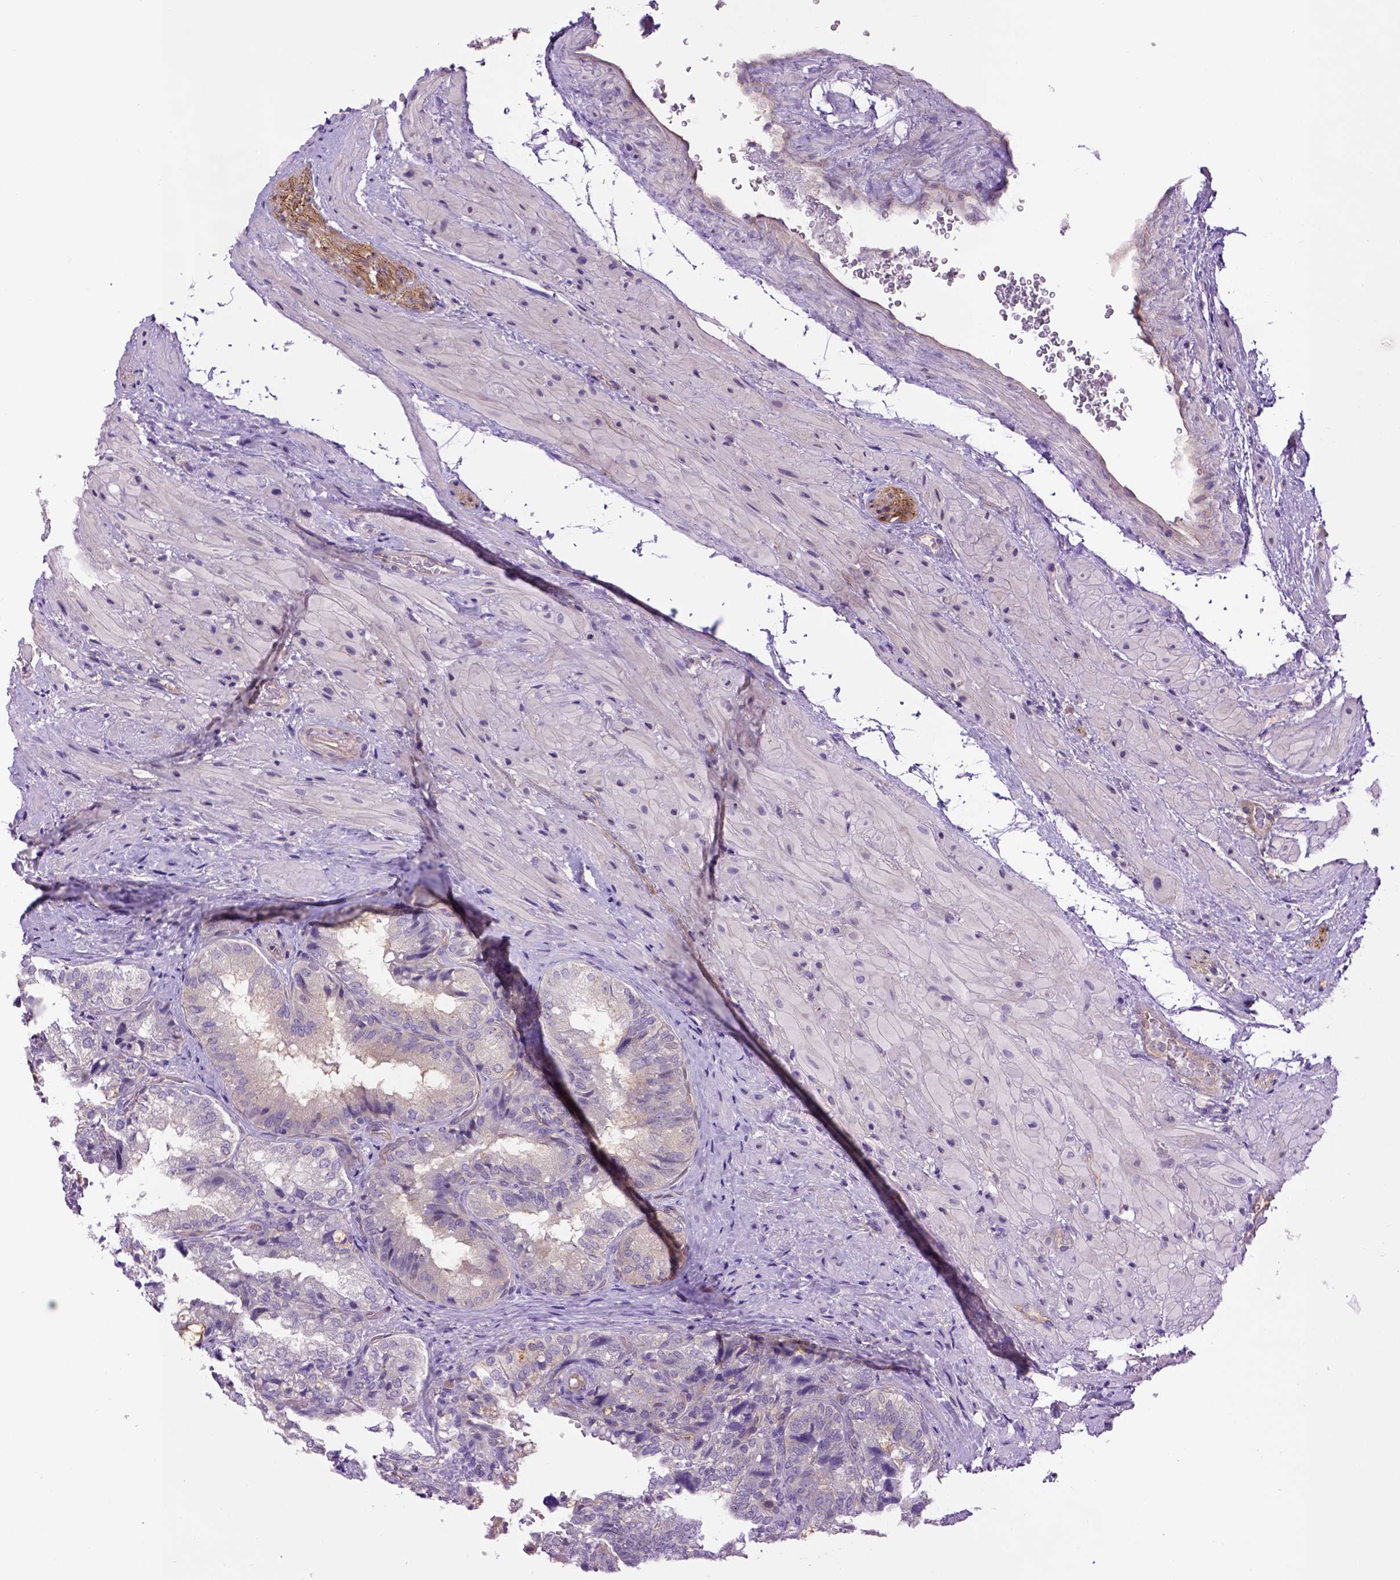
{"staining": {"intensity": "negative", "quantity": "none", "location": "none"}, "tissue": "seminal vesicle", "cell_type": "Glandular cells", "image_type": "normal", "snomed": [{"axis": "morphology", "description": "Normal tissue, NOS"}, {"axis": "topography", "description": "Seminal veicle"}], "caption": "DAB (3,3'-diaminobenzidine) immunohistochemical staining of normal human seminal vesicle exhibits no significant expression in glandular cells. The staining is performed using DAB brown chromogen with nuclei counter-stained in using hematoxylin.", "gene": "CASKIN2", "patient": {"sex": "male", "age": 57}}